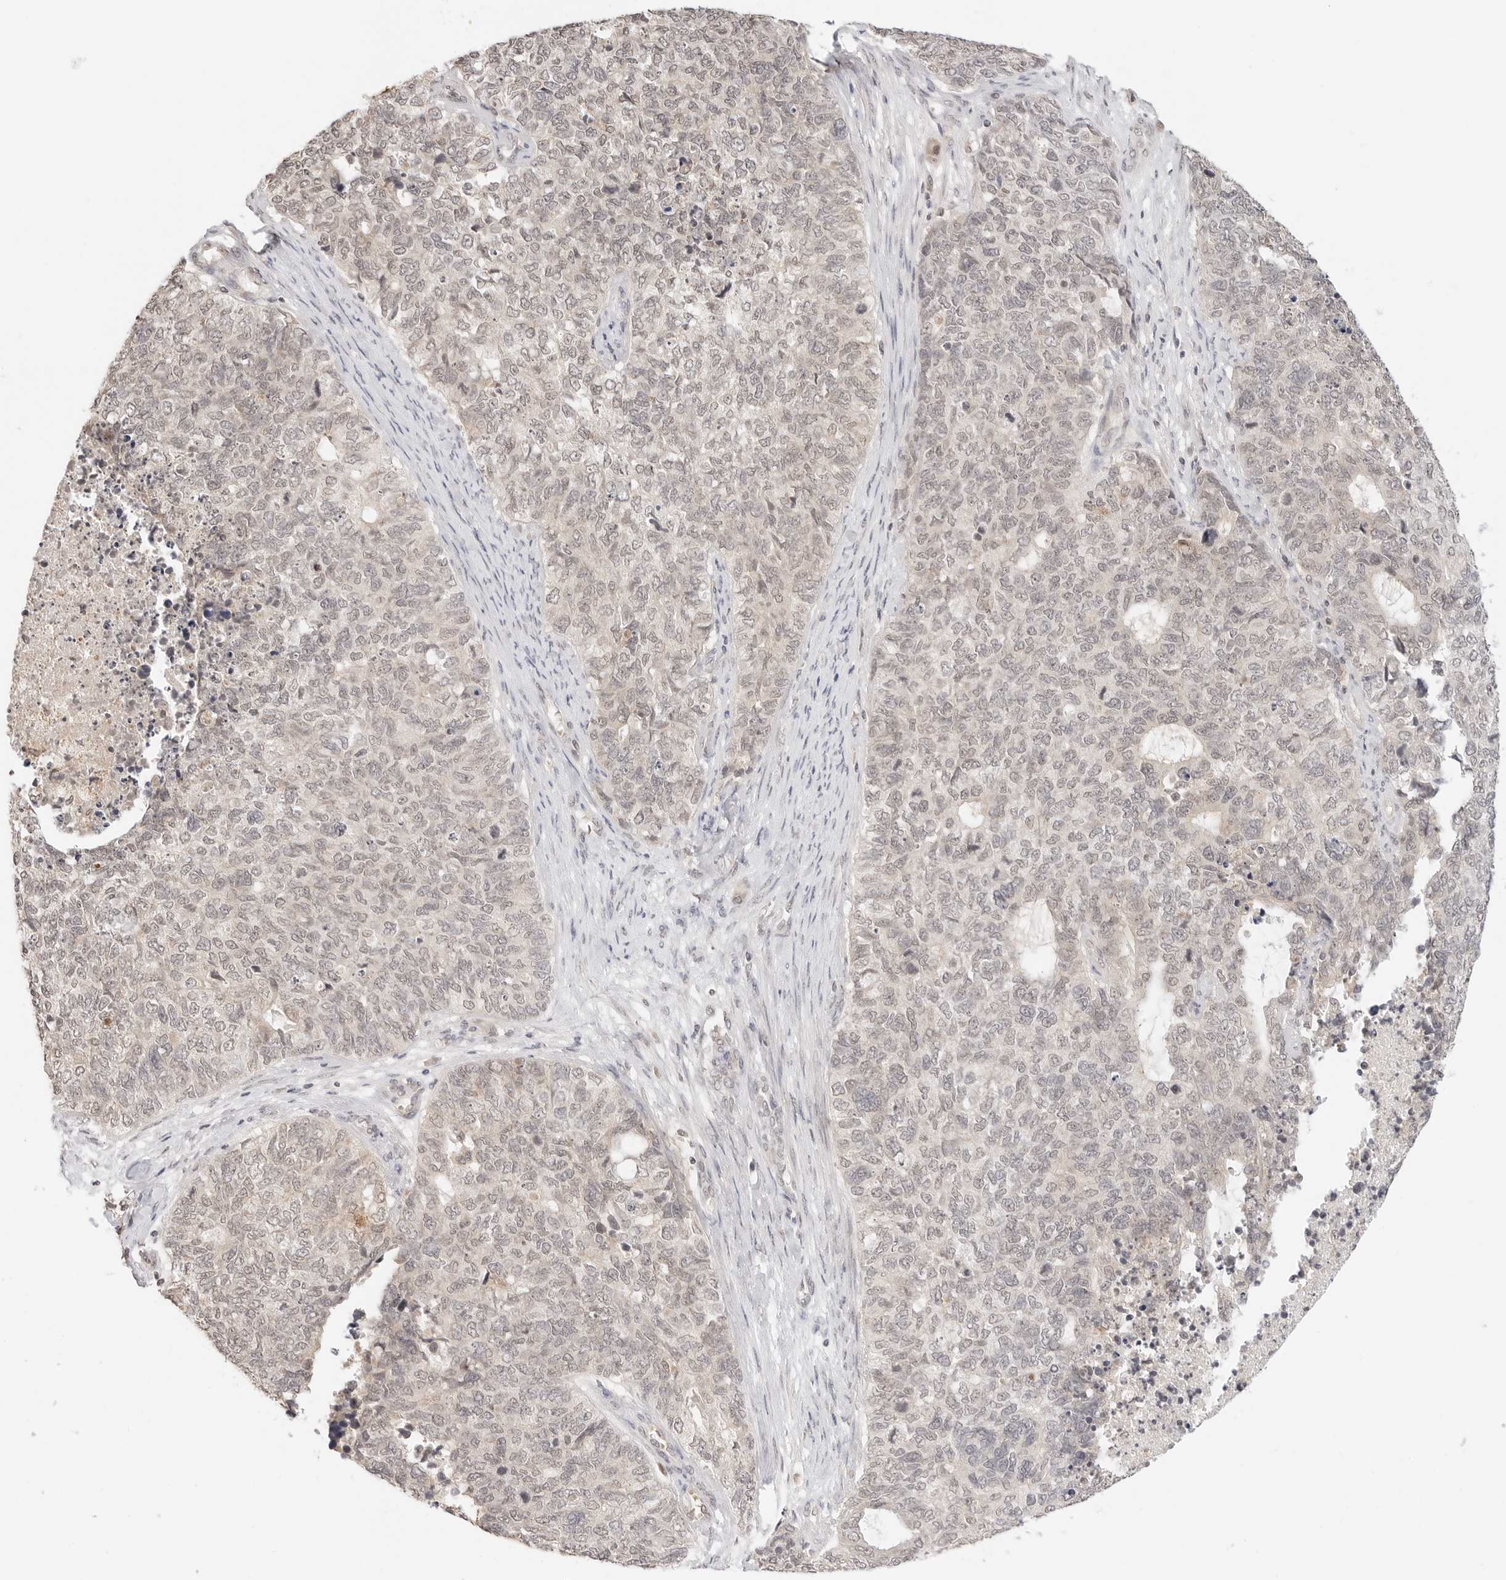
{"staining": {"intensity": "negative", "quantity": "none", "location": "none"}, "tissue": "cervical cancer", "cell_type": "Tumor cells", "image_type": "cancer", "snomed": [{"axis": "morphology", "description": "Squamous cell carcinoma, NOS"}, {"axis": "topography", "description": "Cervix"}], "caption": "IHC of cervical squamous cell carcinoma reveals no positivity in tumor cells. (DAB IHC, high magnification).", "gene": "GPR34", "patient": {"sex": "female", "age": 63}}